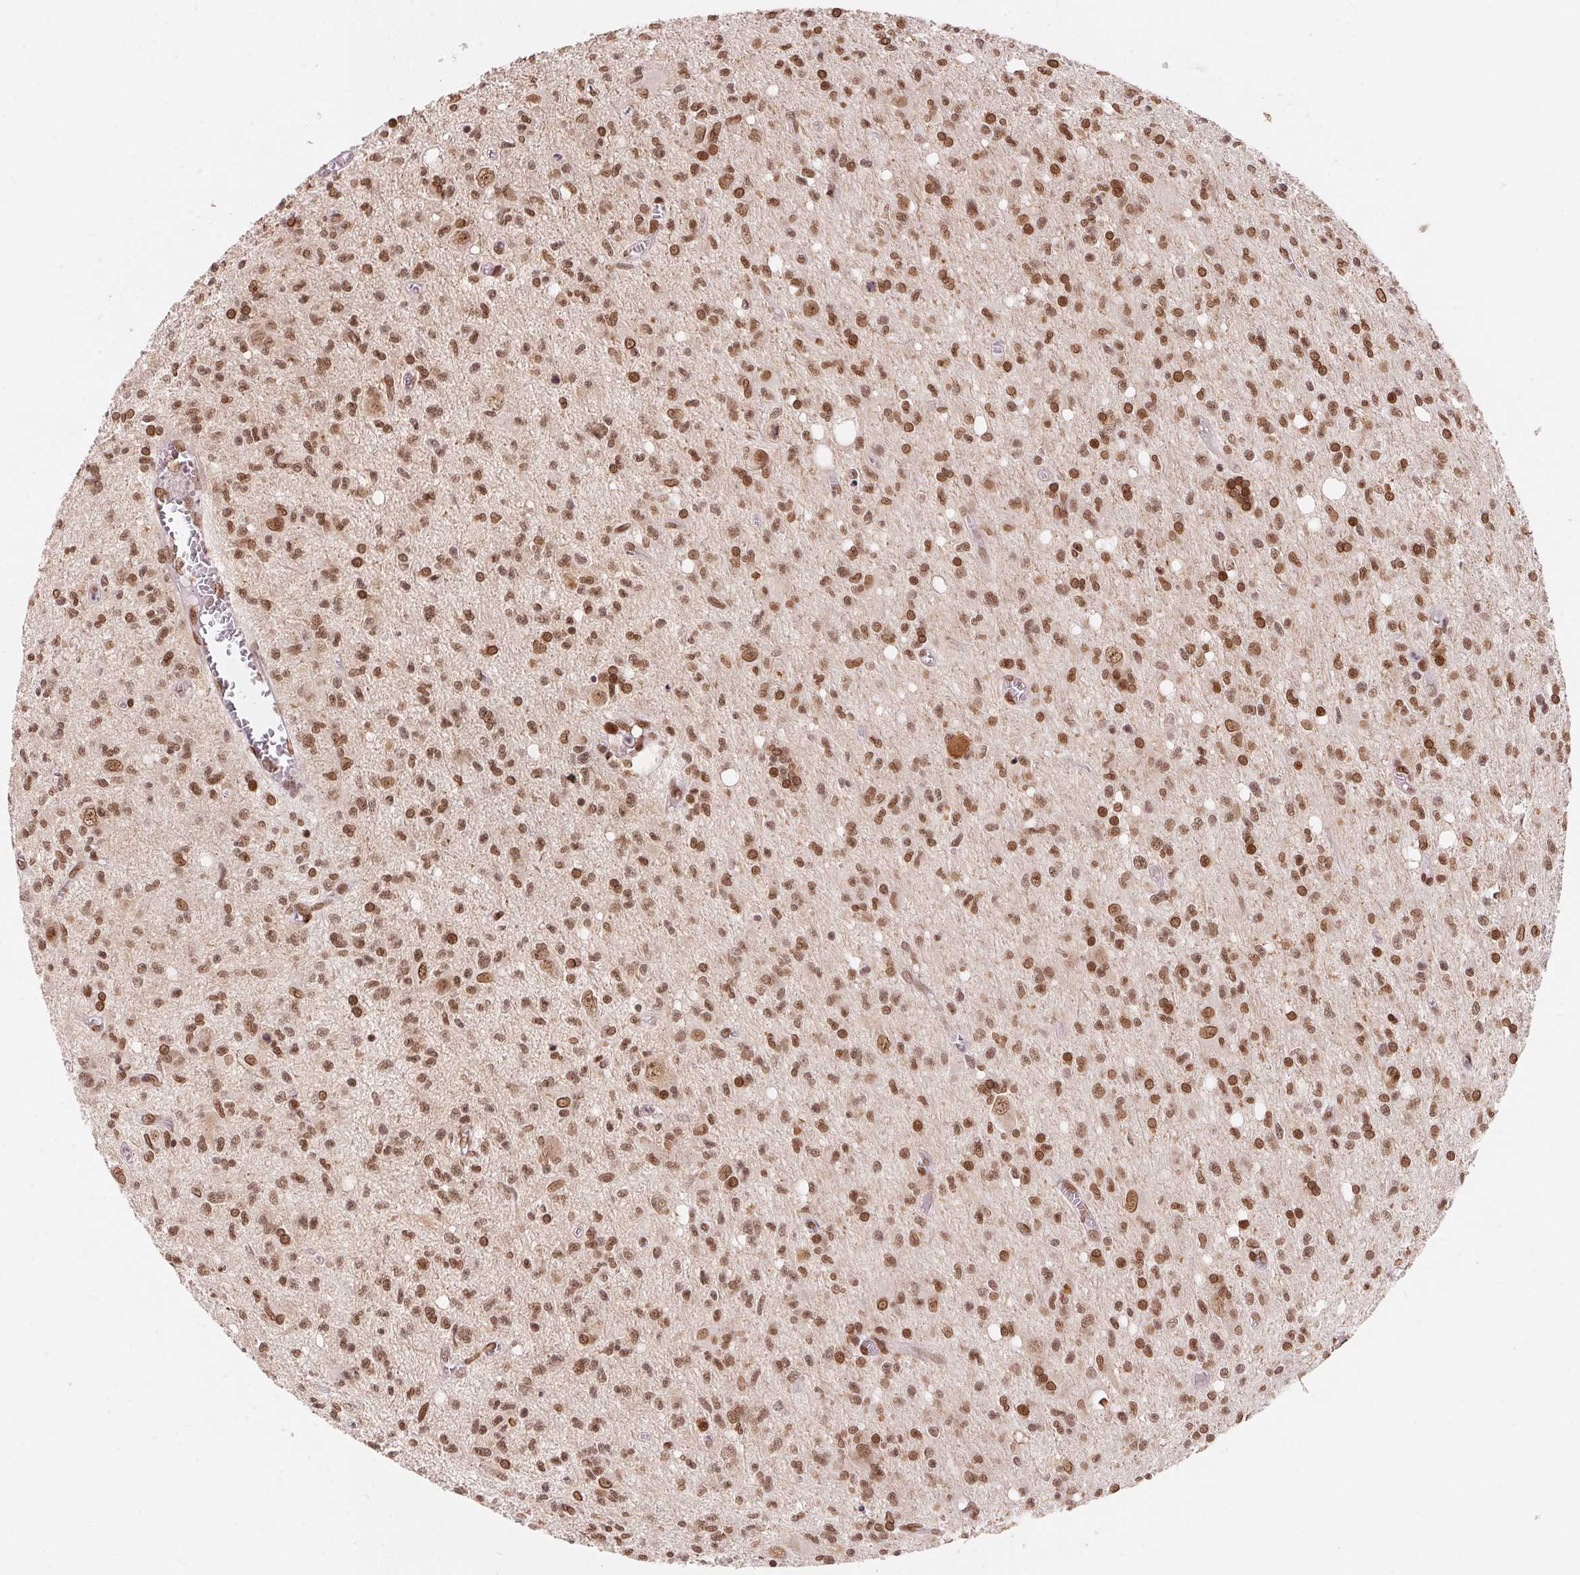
{"staining": {"intensity": "moderate", "quantity": ">75%", "location": "nuclear"}, "tissue": "glioma", "cell_type": "Tumor cells", "image_type": "cancer", "snomed": [{"axis": "morphology", "description": "Glioma, malignant, Low grade"}, {"axis": "topography", "description": "Brain"}], "caption": "Immunohistochemistry (IHC) (DAB) staining of human glioma reveals moderate nuclear protein expression in approximately >75% of tumor cells. Immunohistochemistry (IHC) stains the protein of interest in brown and the nuclei are stained blue.", "gene": "SAP30BP", "patient": {"sex": "male", "age": 64}}